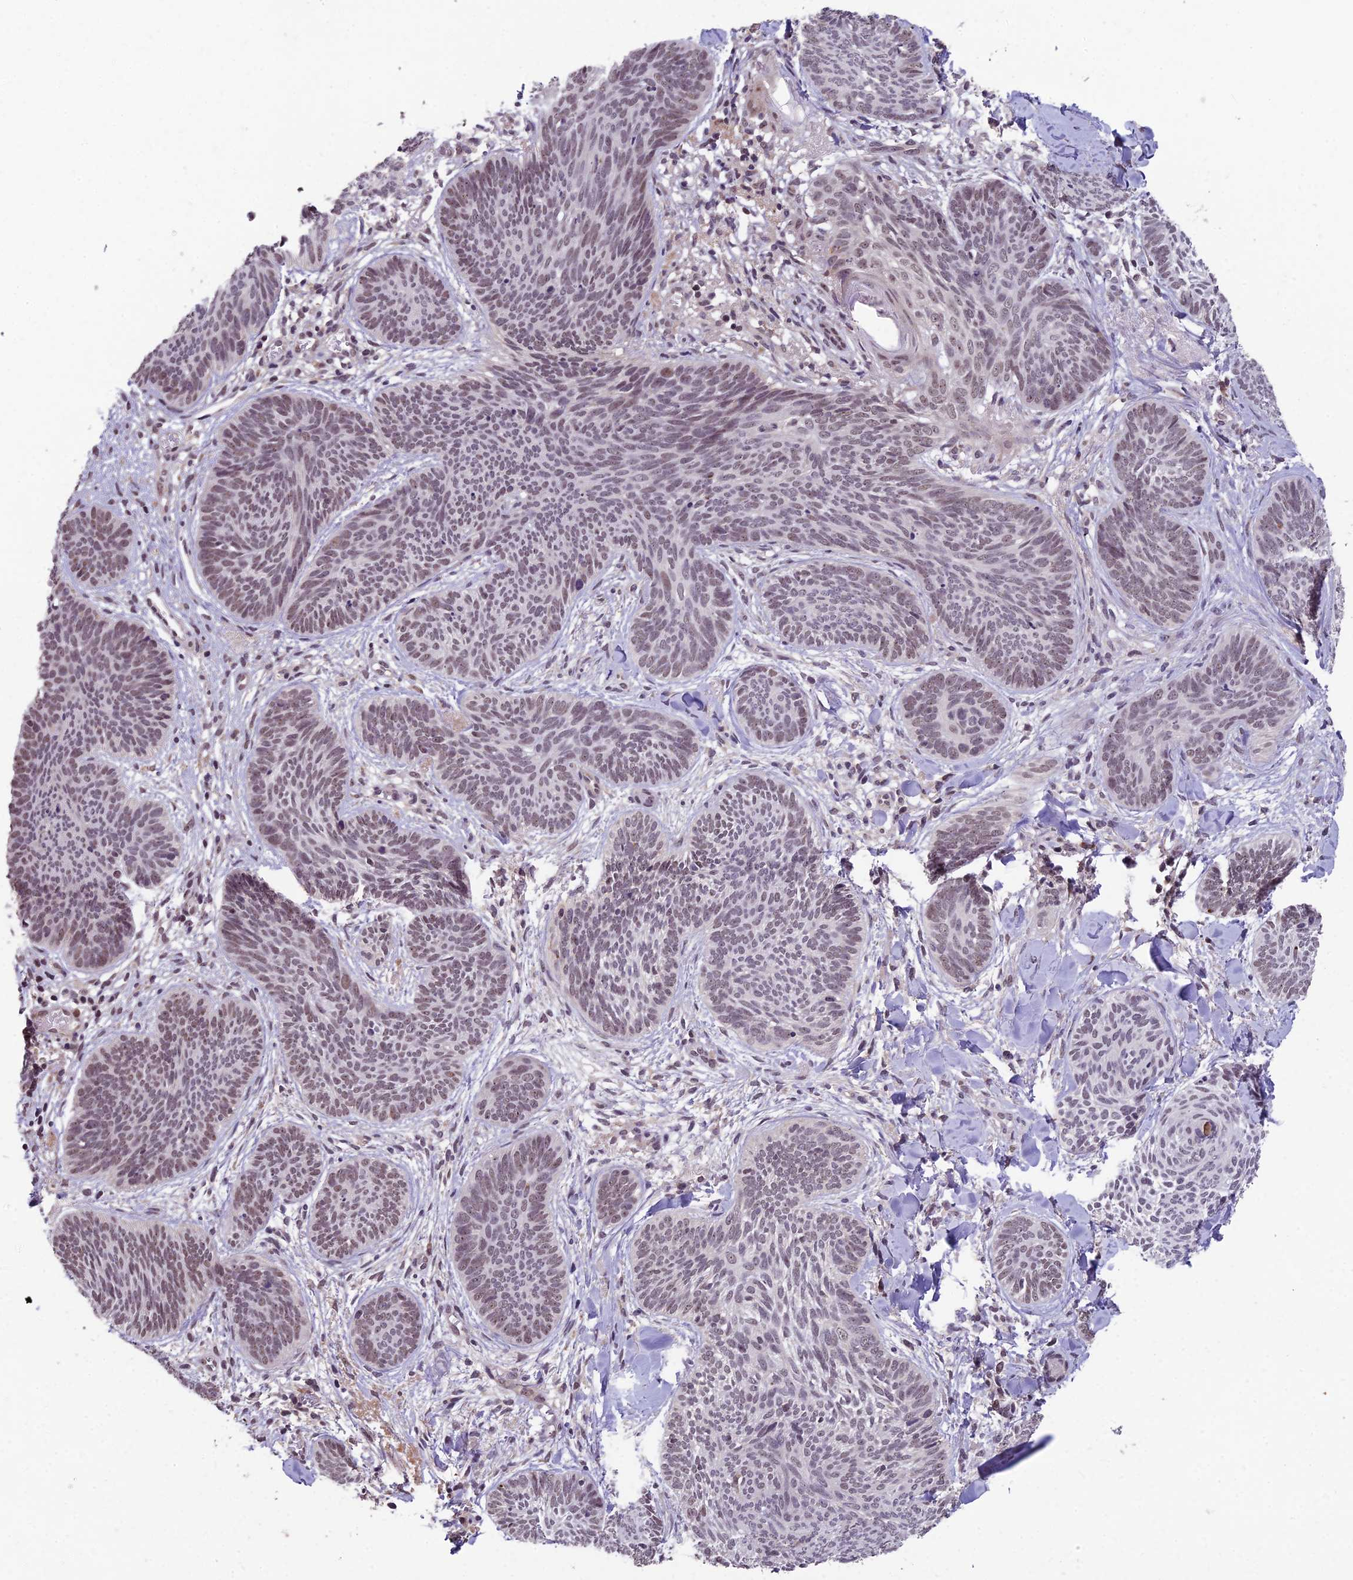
{"staining": {"intensity": "weak", "quantity": ">75%", "location": "nuclear"}, "tissue": "skin cancer", "cell_type": "Tumor cells", "image_type": "cancer", "snomed": [{"axis": "morphology", "description": "Basal cell carcinoma"}, {"axis": "topography", "description": "Skin"}], "caption": "The micrograph demonstrates a brown stain indicating the presence of a protein in the nuclear of tumor cells in basal cell carcinoma (skin).", "gene": "ZNF333", "patient": {"sex": "female", "age": 81}}